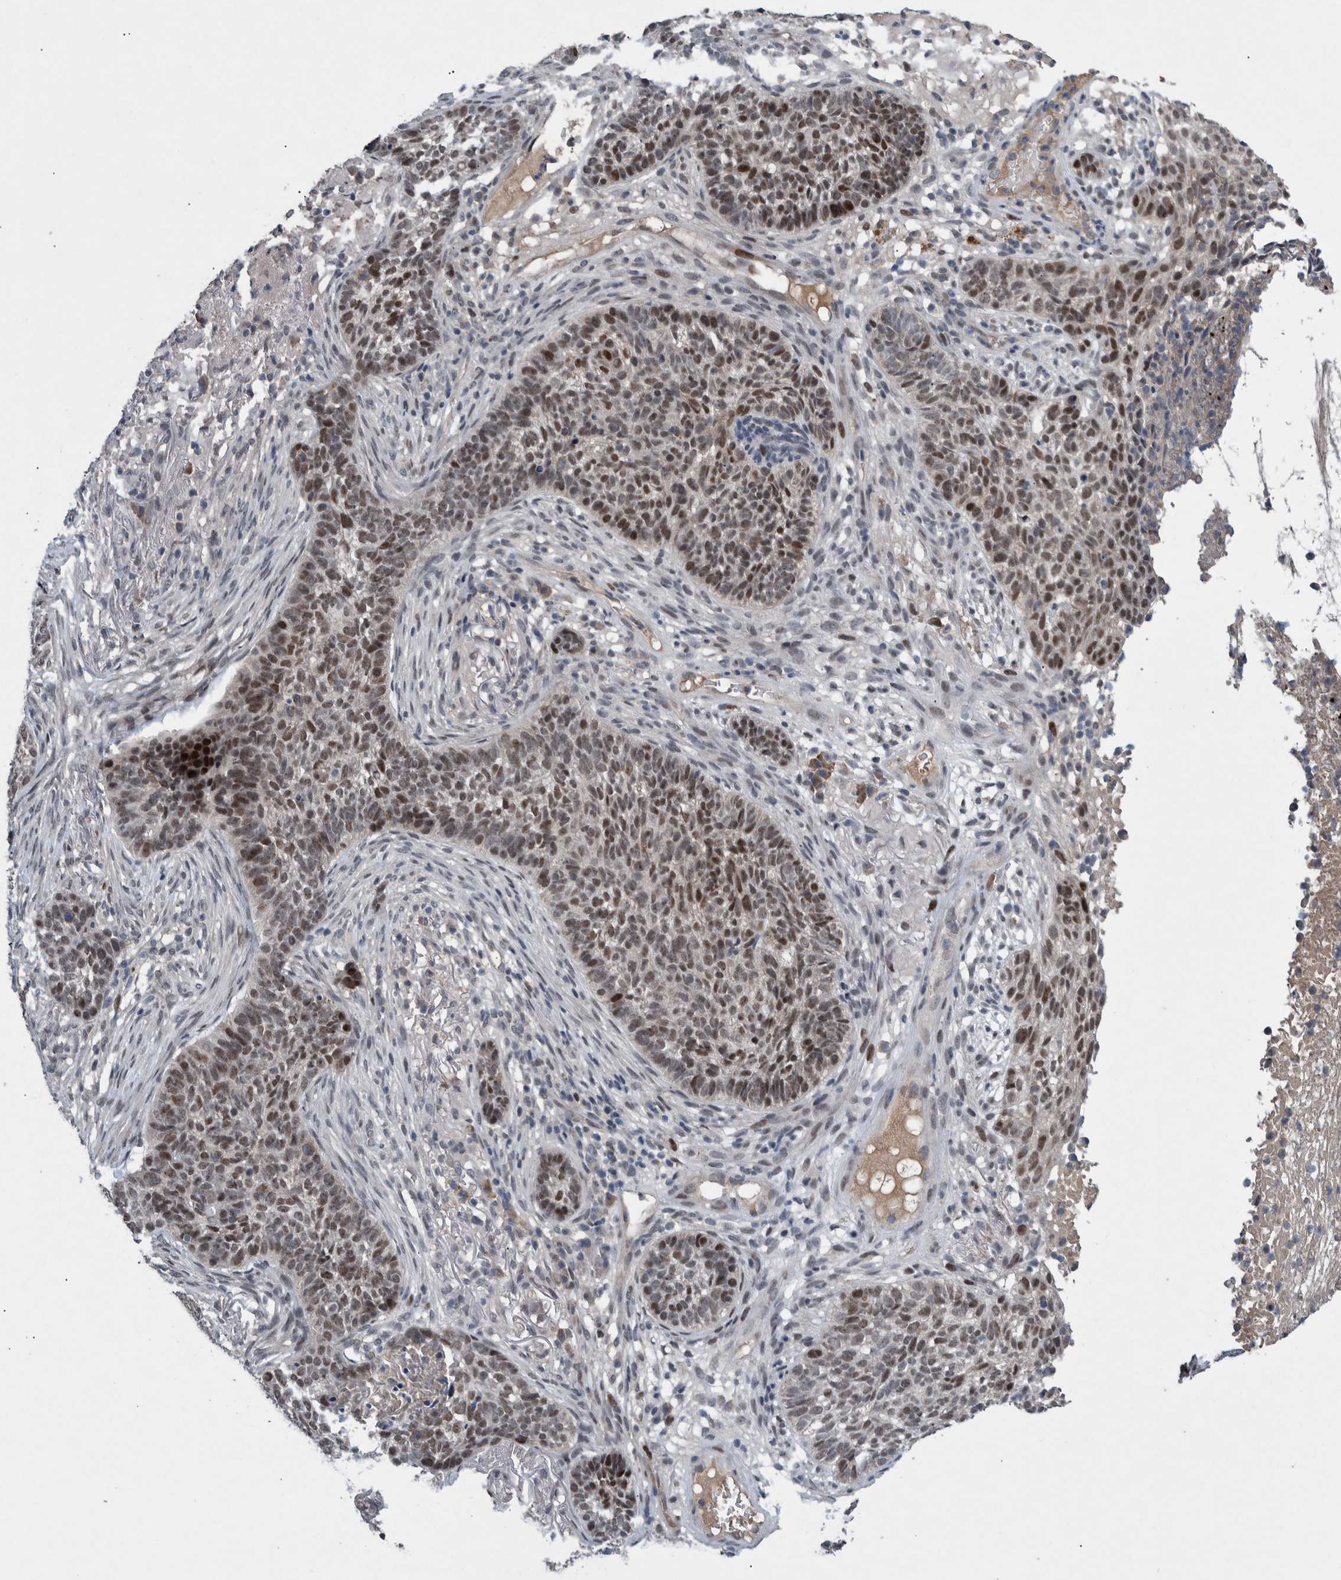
{"staining": {"intensity": "moderate", "quantity": ">75%", "location": "nuclear"}, "tissue": "skin cancer", "cell_type": "Tumor cells", "image_type": "cancer", "snomed": [{"axis": "morphology", "description": "Basal cell carcinoma"}, {"axis": "topography", "description": "Skin"}], "caption": "Moderate nuclear expression is present in about >75% of tumor cells in skin cancer.", "gene": "ESRP1", "patient": {"sex": "male", "age": 85}}